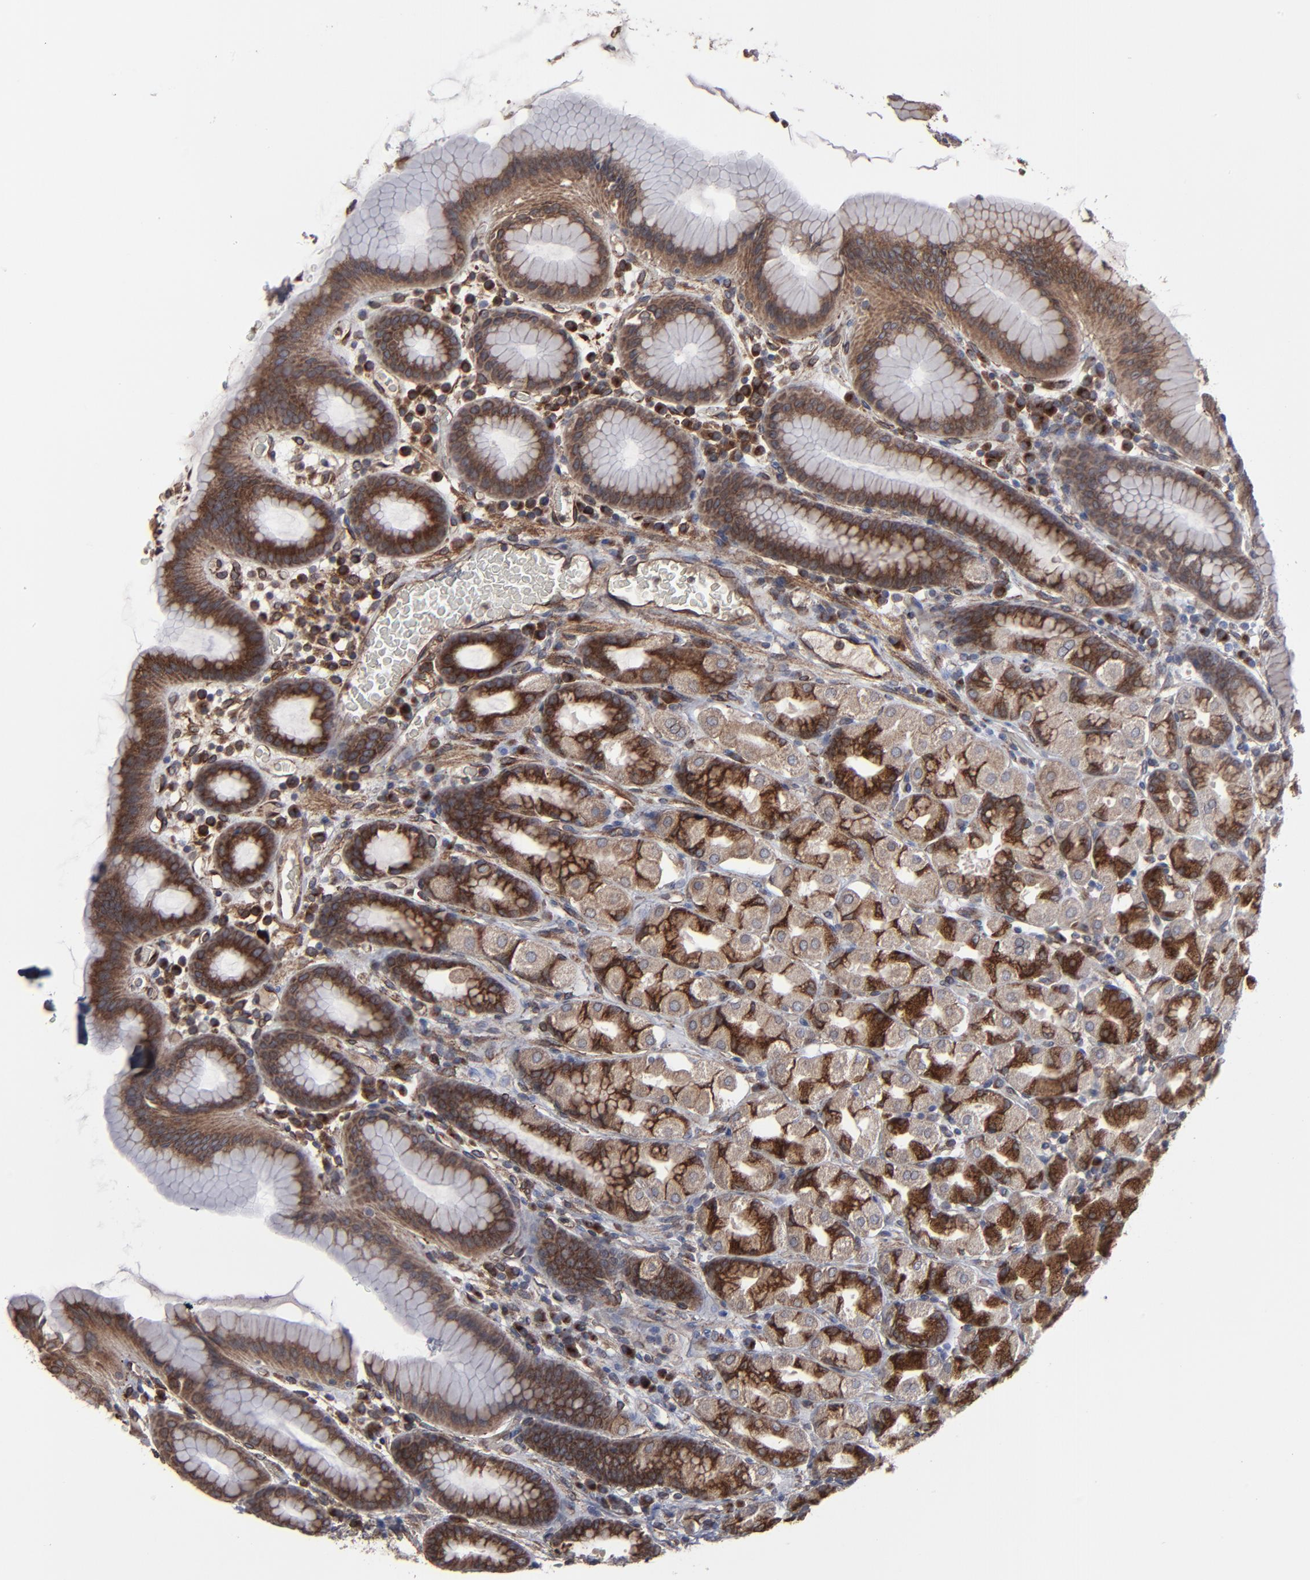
{"staining": {"intensity": "strong", "quantity": "25%-75%", "location": "cytoplasmic/membranous"}, "tissue": "stomach", "cell_type": "Glandular cells", "image_type": "normal", "snomed": [{"axis": "morphology", "description": "Normal tissue, NOS"}, {"axis": "topography", "description": "Stomach, upper"}], "caption": "Glandular cells exhibit high levels of strong cytoplasmic/membranous staining in about 25%-75% of cells in normal human stomach. (Brightfield microscopy of DAB IHC at high magnification).", "gene": "CNIH1", "patient": {"sex": "male", "age": 68}}